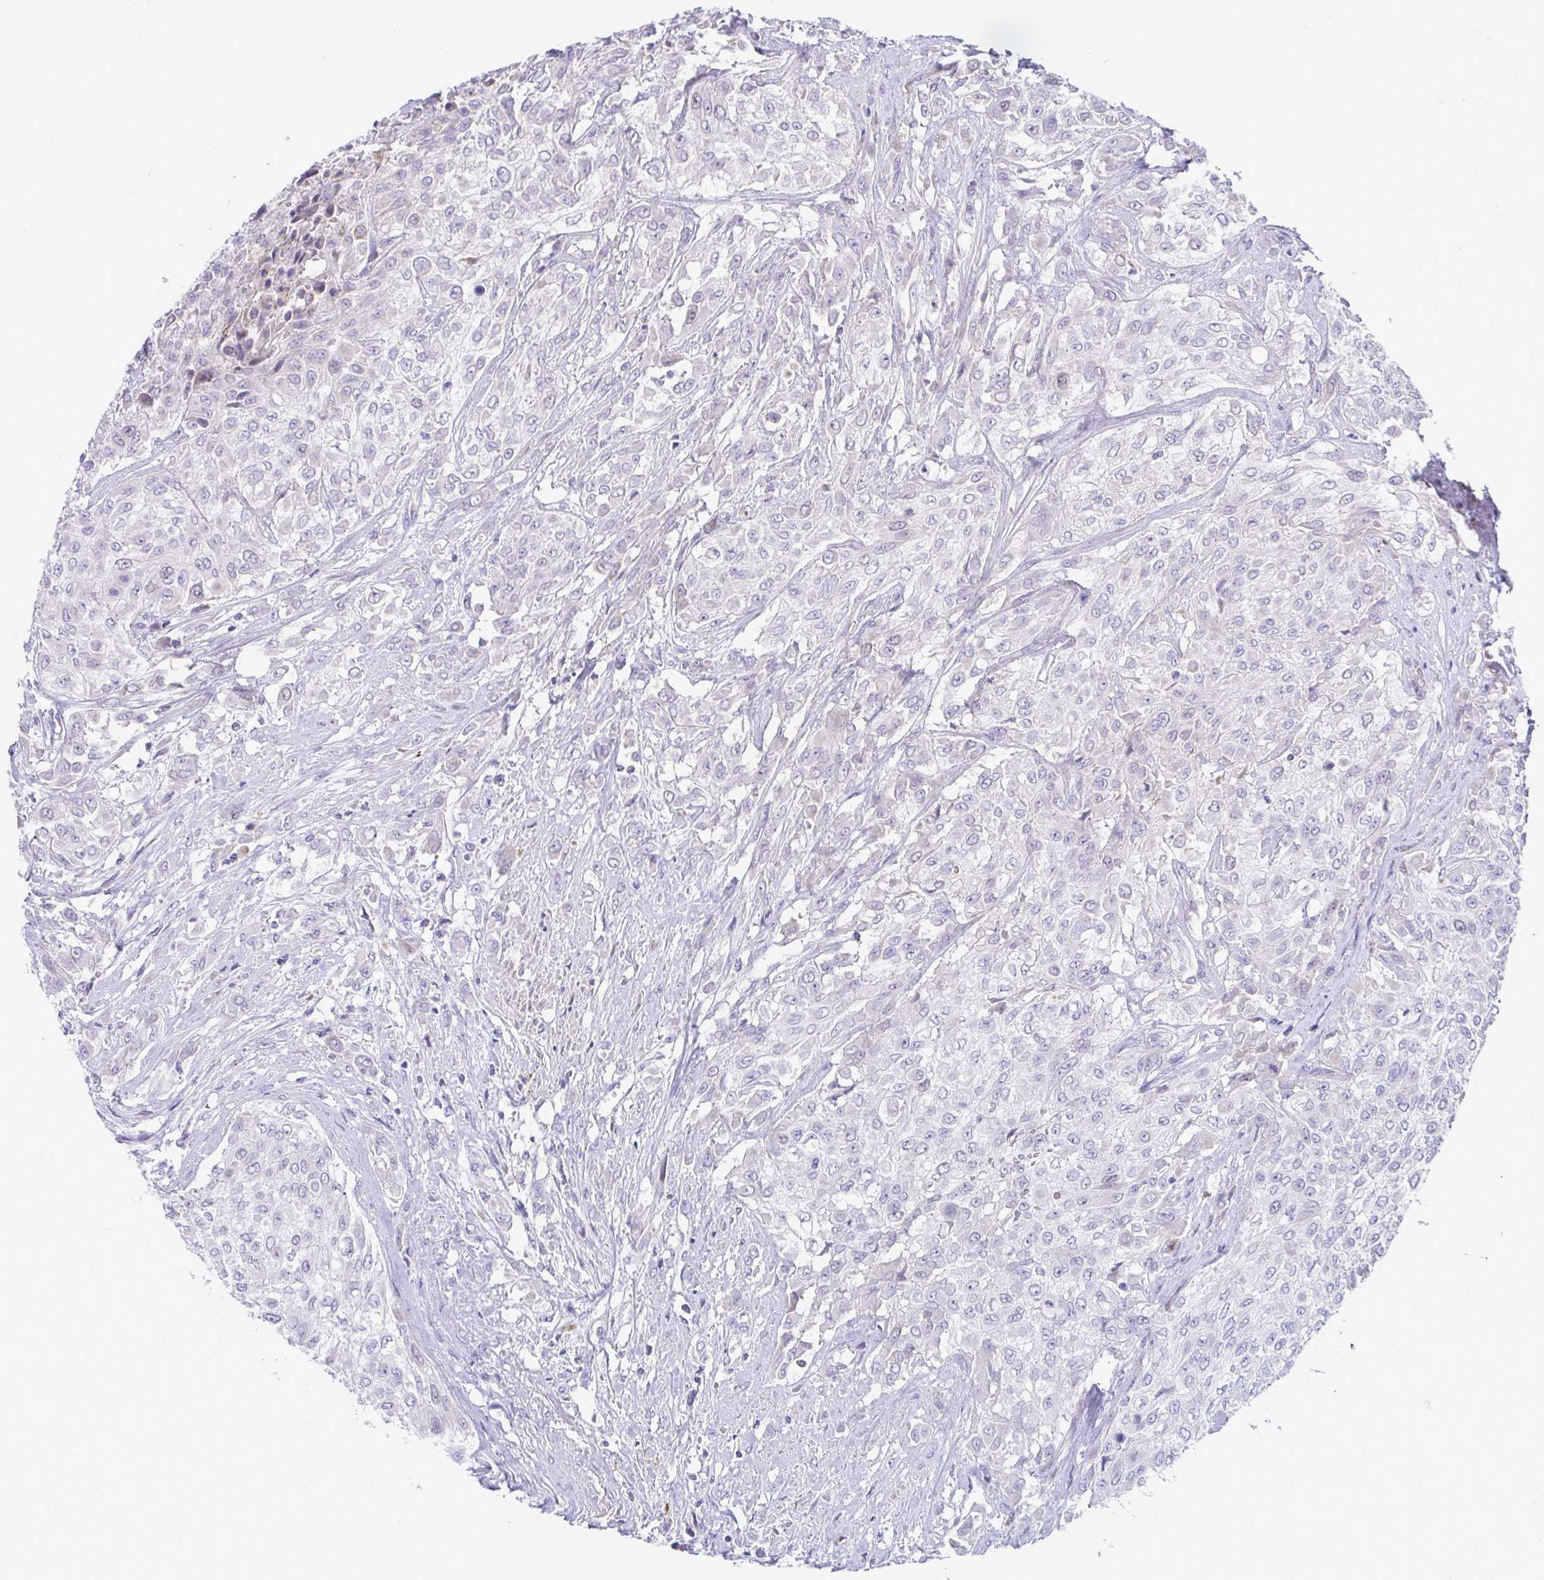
{"staining": {"intensity": "negative", "quantity": "none", "location": "none"}, "tissue": "urothelial cancer", "cell_type": "Tumor cells", "image_type": "cancer", "snomed": [{"axis": "morphology", "description": "Urothelial carcinoma, High grade"}, {"axis": "topography", "description": "Urinary bladder"}], "caption": "High-grade urothelial carcinoma was stained to show a protein in brown. There is no significant positivity in tumor cells.", "gene": "DTX3", "patient": {"sex": "male", "age": 57}}